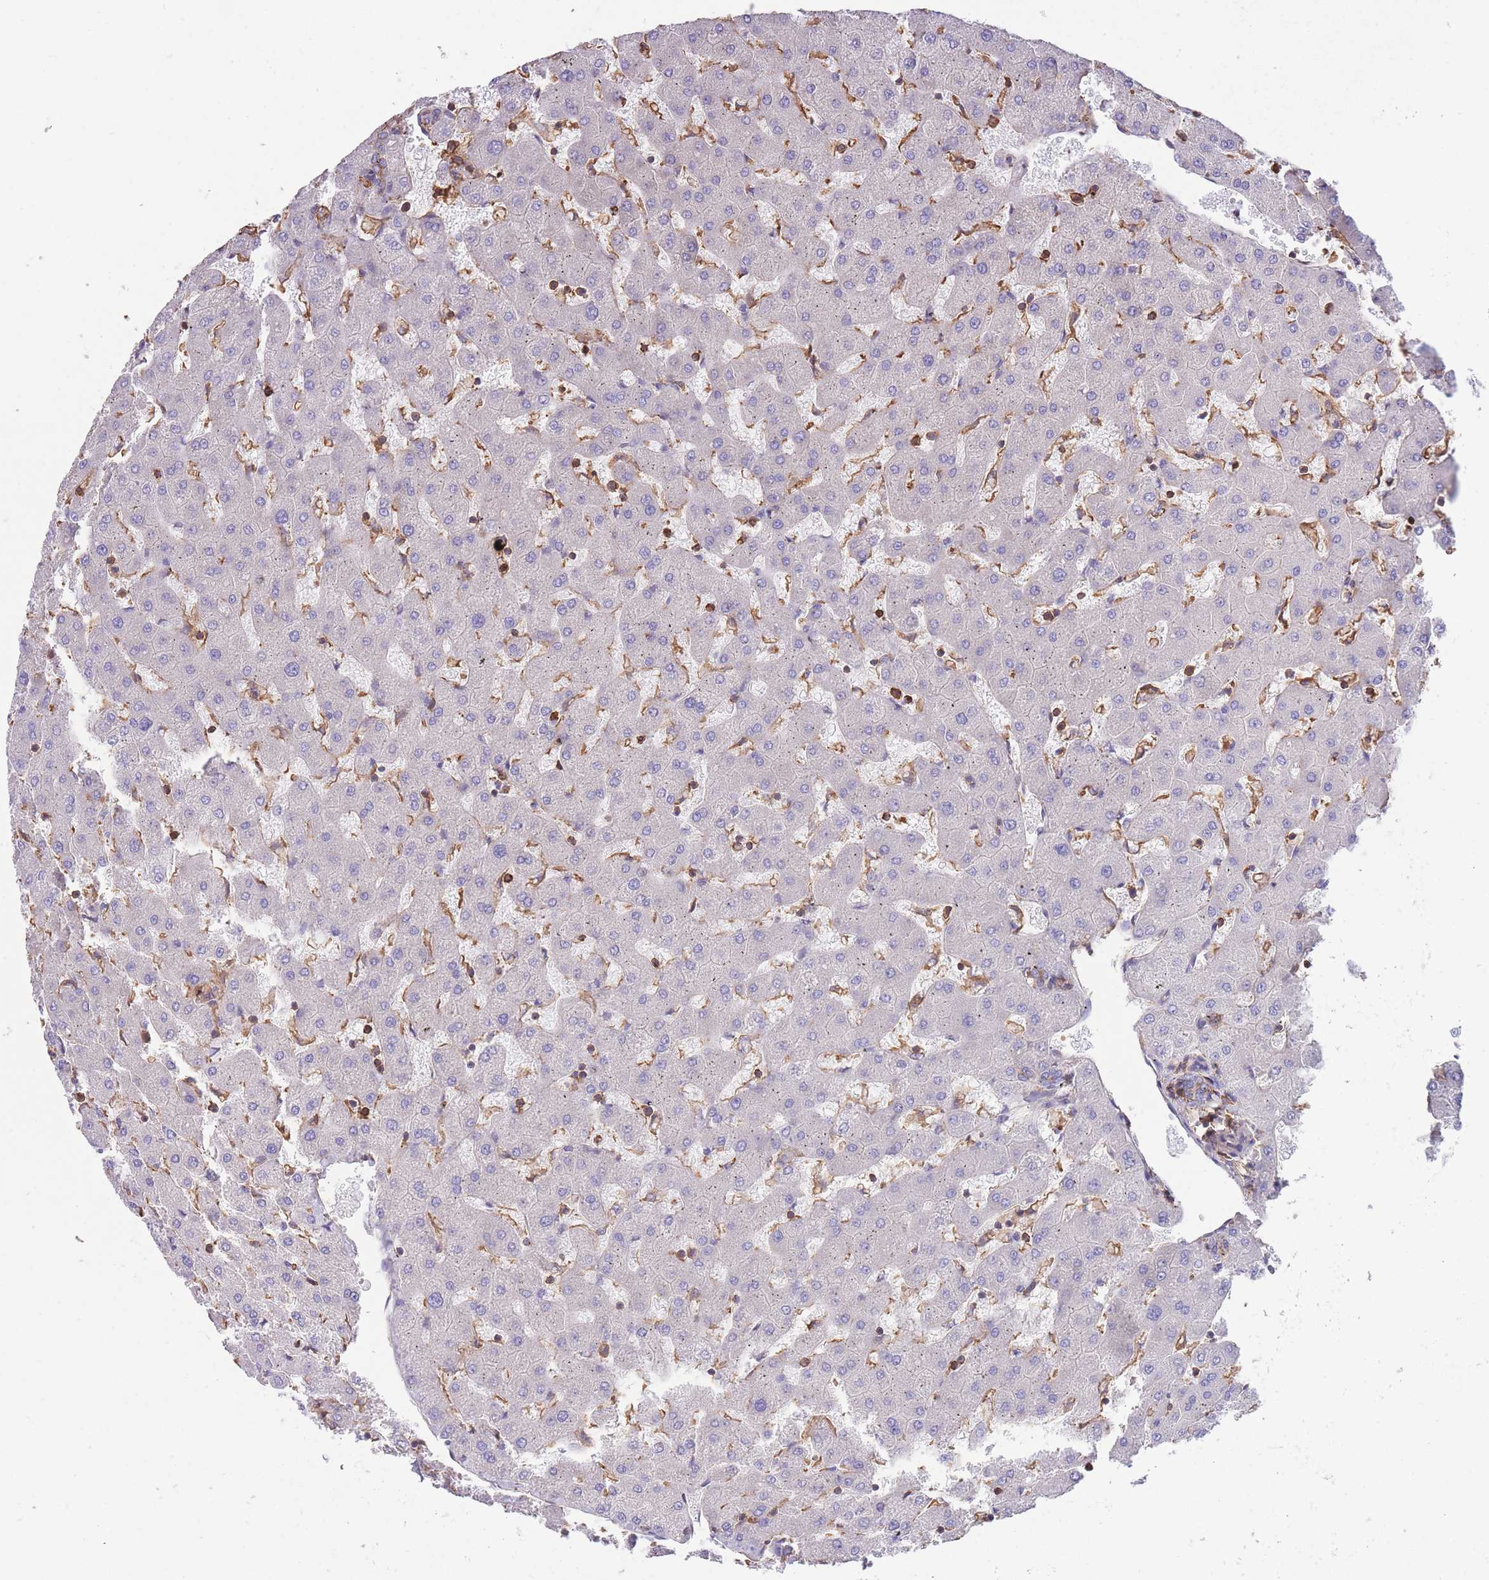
{"staining": {"intensity": "weak", "quantity": "25%-75%", "location": "cytoplasmic/membranous"}, "tissue": "liver", "cell_type": "Cholangiocytes", "image_type": "normal", "snomed": [{"axis": "morphology", "description": "Normal tissue, NOS"}, {"axis": "topography", "description": "Liver"}], "caption": "DAB (3,3'-diaminobenzidine) immunohistochemical staining of unremarkable liver demonstrates weak cytoplasmic/membranous protein staining in about 25%-75% of cholangiocytes. (IHC, brightfield microscopy, high magnification).", "gene": "LRRN4CL", "patient": {"sex": "female", "age": 63}}